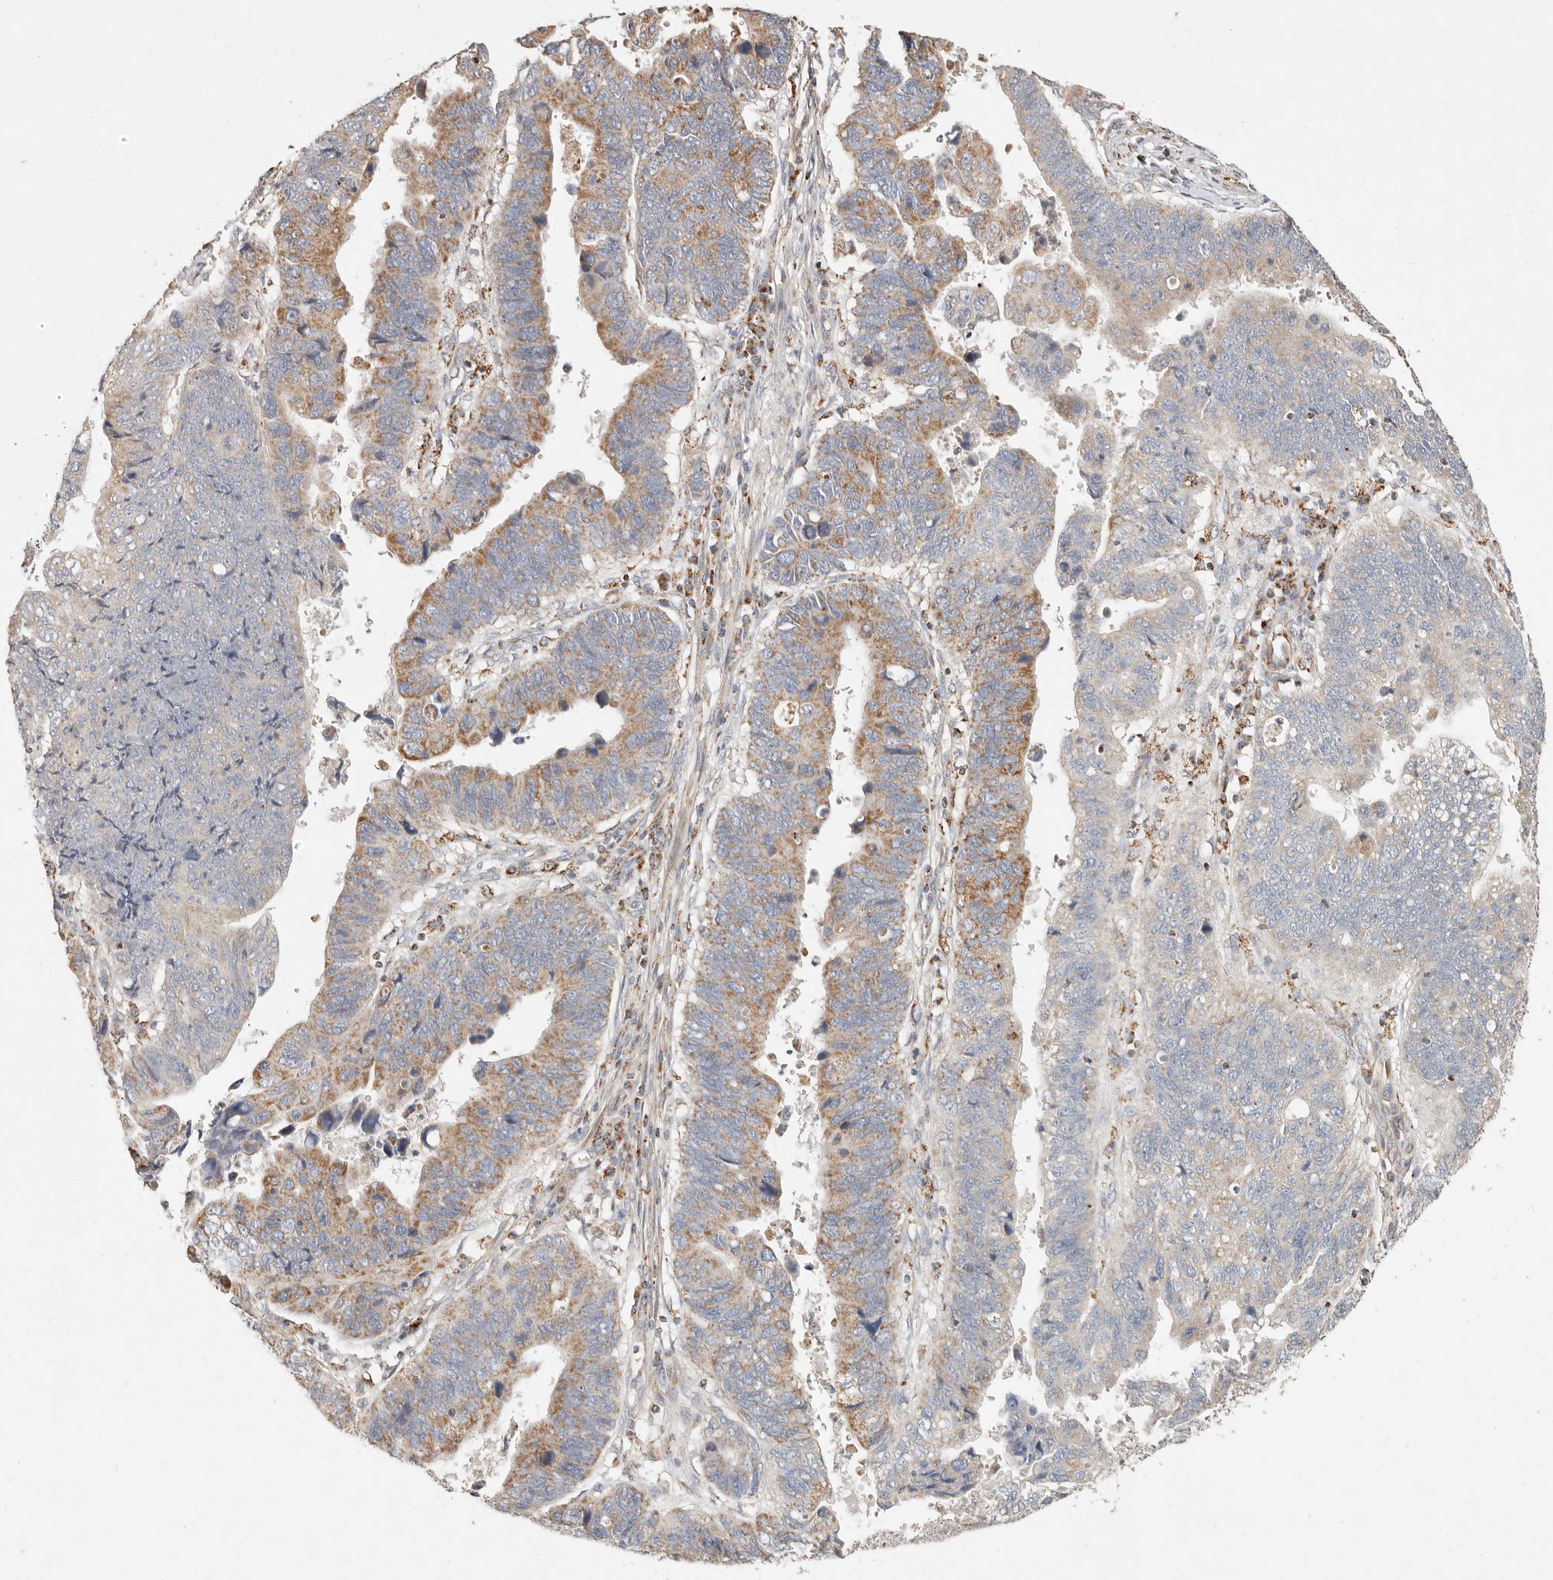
{"staining": {"intensity": "moderate", "quantity": "<25%", "location": "cytoplasmic/membranous"}, "tissue": "stomach cancer", "cell_type": "Tumor cells", "image_type": "cancer", "snomed": [{"axis": "morphology", "description": "Adenocarcinoma, NOS"}, {"axis": "topography", "description": "Stomach"}], "caption": "Protein analysis of adenocarcinoma (stomach) tissue displays moderate cytoplasmic/membranous staining in approximately <25% of tumor cells. (Brightfield microscopy of DAB IHC at high magnification).", "gene": "ARHGEF10L", "patient": {"sex": "male", "age": 59}}